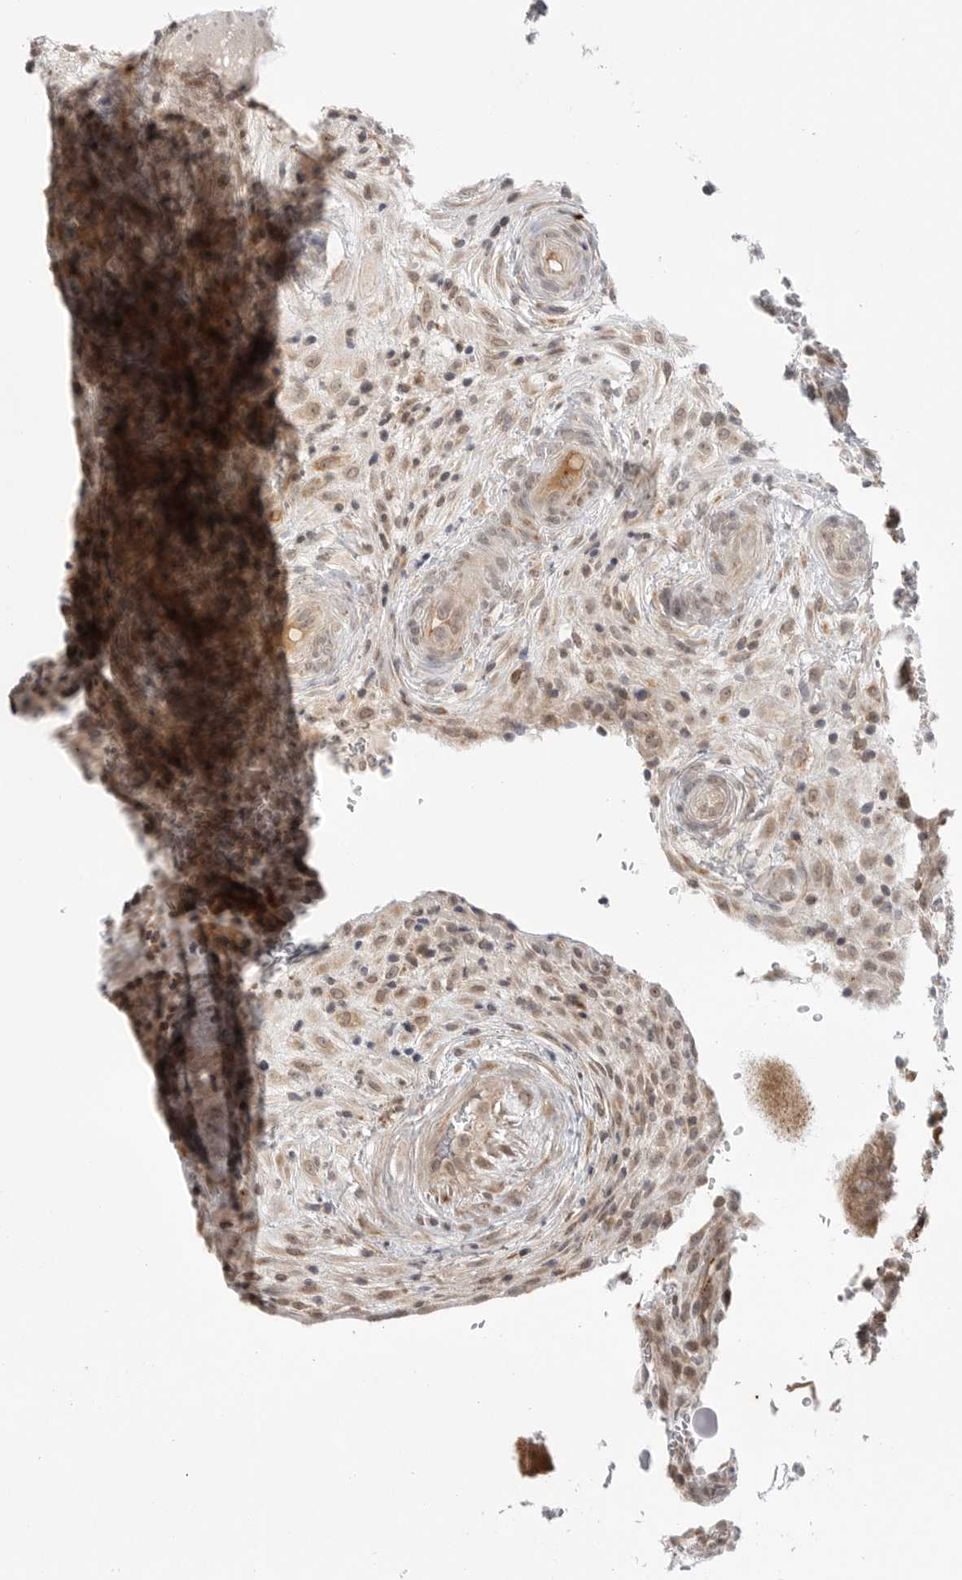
{"staining": {"intensity": "moderate", "quantity": ">75%", "location": "cytoplasmic/membranous"}, "tissue": "placenta", "cell_type": "Decidual cells", "image_type": "normal", "snomed": [{"axis": "morphology", "description": "Normal tissue, NOS"}, {"axis": "topography", "description": "Placenta"}], "caption": "A brown stain shows moderate cytoplasmic/membranous expression of a protein in decidual cells of benign placenta. (DAB (3,3'-diaminobenzidine) IHC with brightfield microscopy, high magnification).", "gene": "KALRN", "patient": {"sex": "female", "age": 35}}